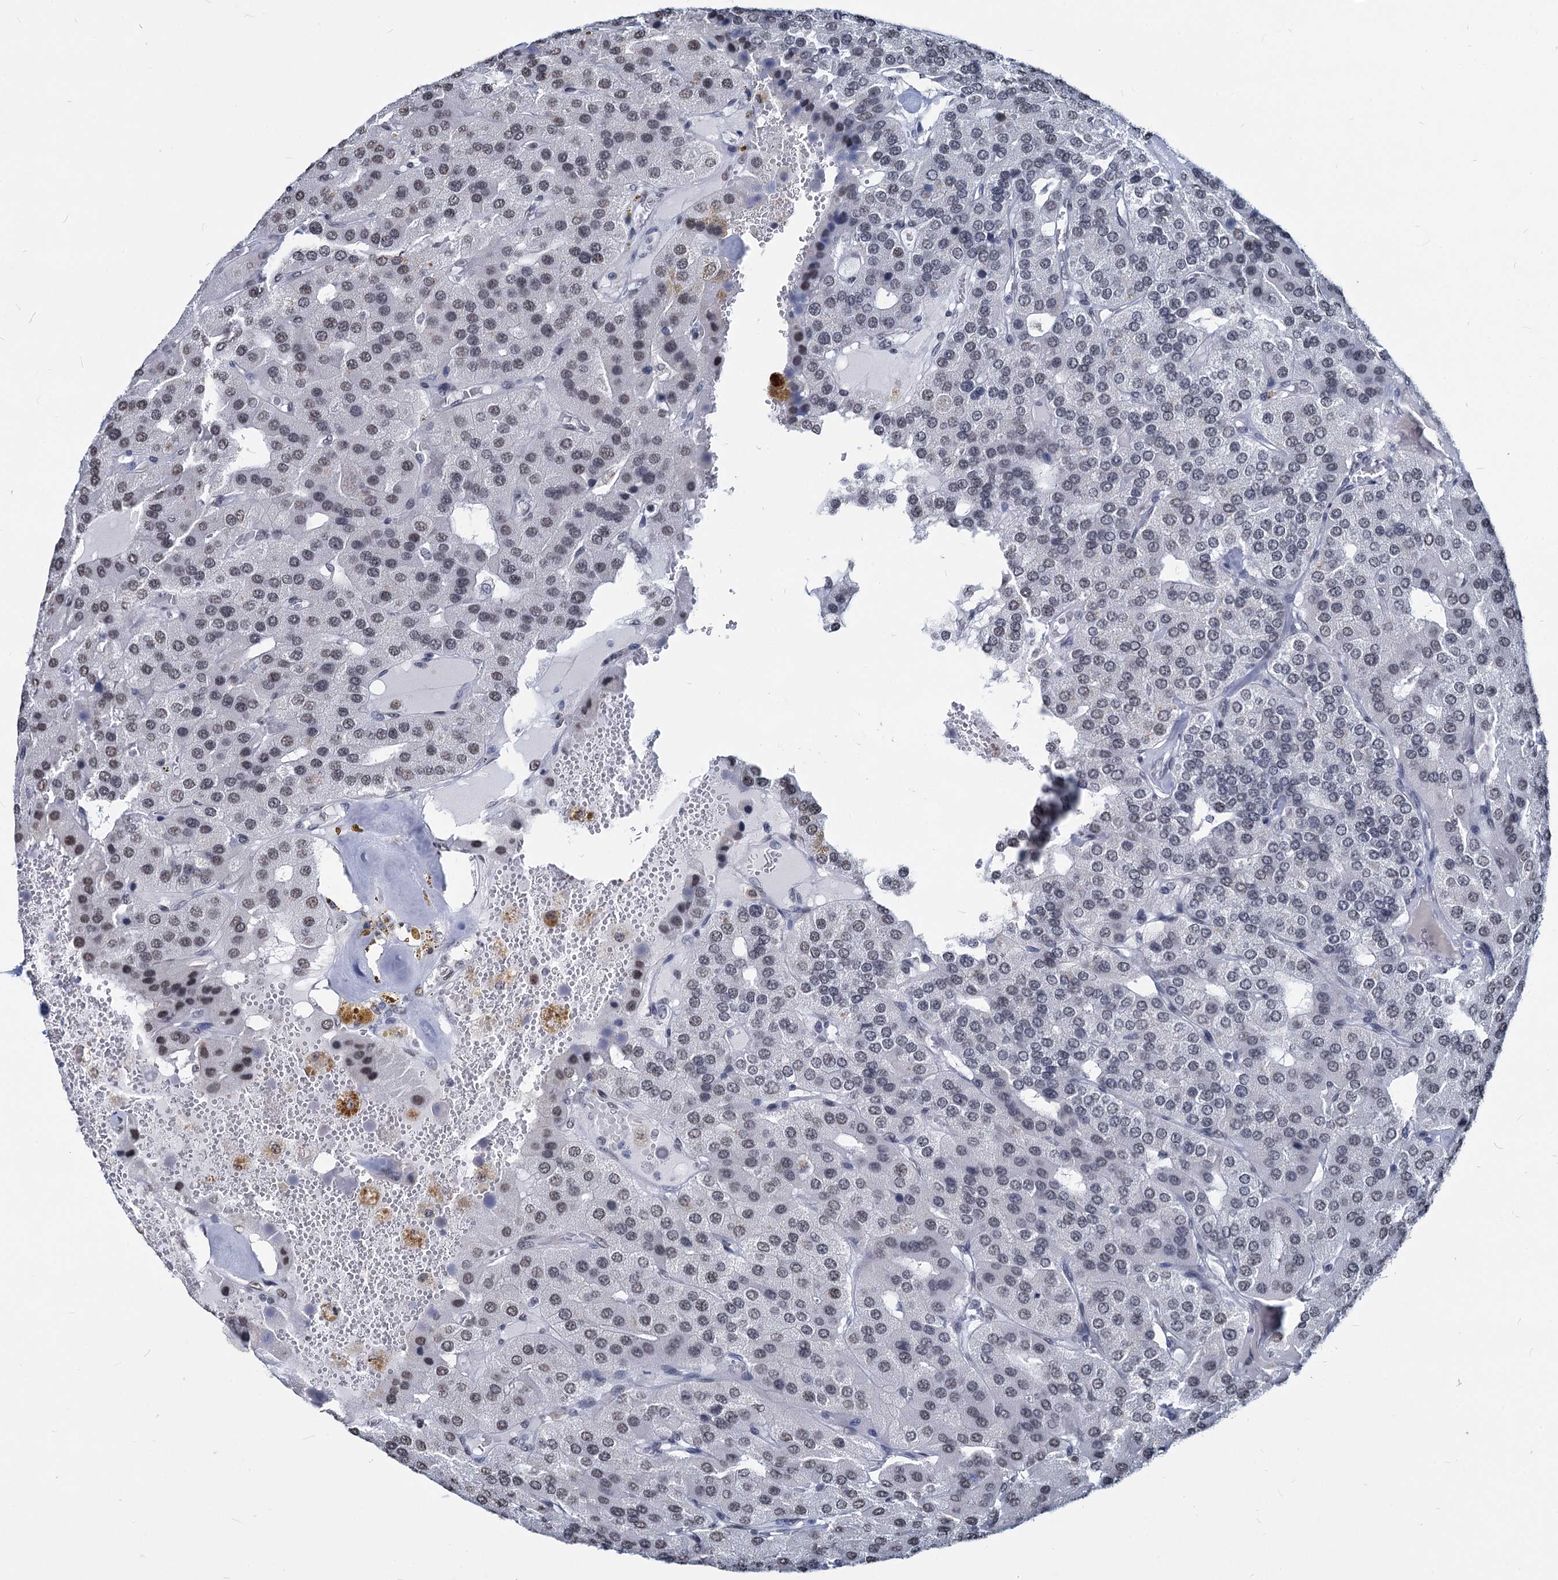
{"staining": {"intensity": "weak", "quantity": "25%-75%", "location": "nuclear"}, "tissue": "parathyroid gland", "cell_type": "Glandular cells", "image_type": "normal", "snomed": [{"axis": "morphology", "description": "Normal tissue, NOS"}, {"axis": "morphology", "description": "Adenoma, NOS"}, {"axis": "topography", "description": "Parathyroid gland"}], "caption": "Protein staining of normal parathyroid gland shows weak nuclear staining in approximately 25%-75% of glandular cells.", "gene": "PARPBP", "patient": {"sex": "female", "age": 86}}